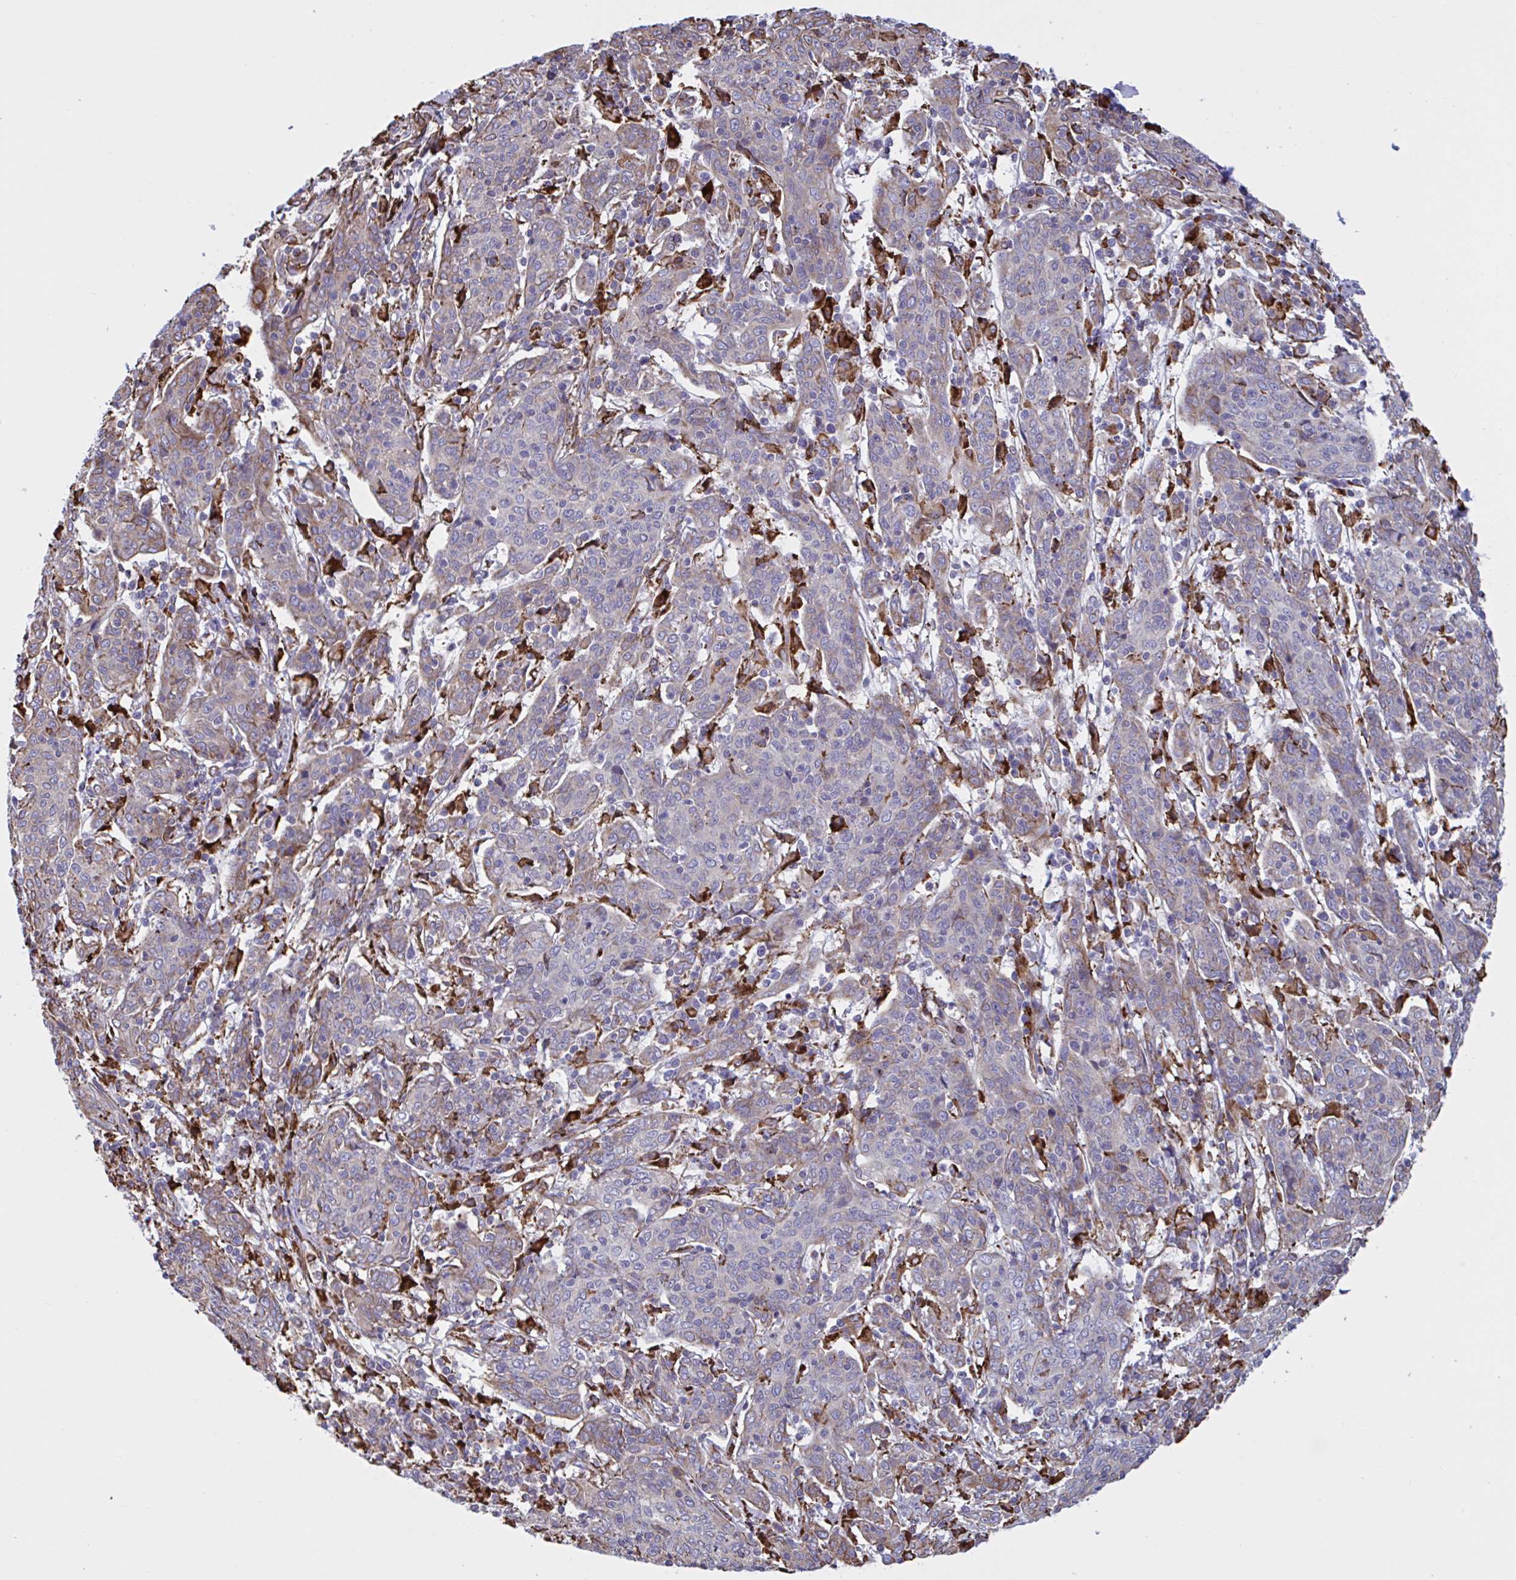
{"staining": {"intensity": "weak", "quantity": "25%-75%", "location": "cytoplasmic/membranous"}, "tissue": "cervical cancer", "cell_type": "Tumor cells", "image_type": "cancer", "snomed": [{"axis": "morphology", "description": "Squamous cell carcinoma, NOS"}, {"axis": "topography", "description": "Cervix"}], "caption": "DAB (3,3'-diaminobenzidine) immunohistochemical staining of human squamous cell carcinoma (cervical) exhibits weak cytoplasmic/membranous protein expression in about 25%-75% of tumor cells.", "gene": "PEAK3", "patient": {"sex": "female", "age": 67}}